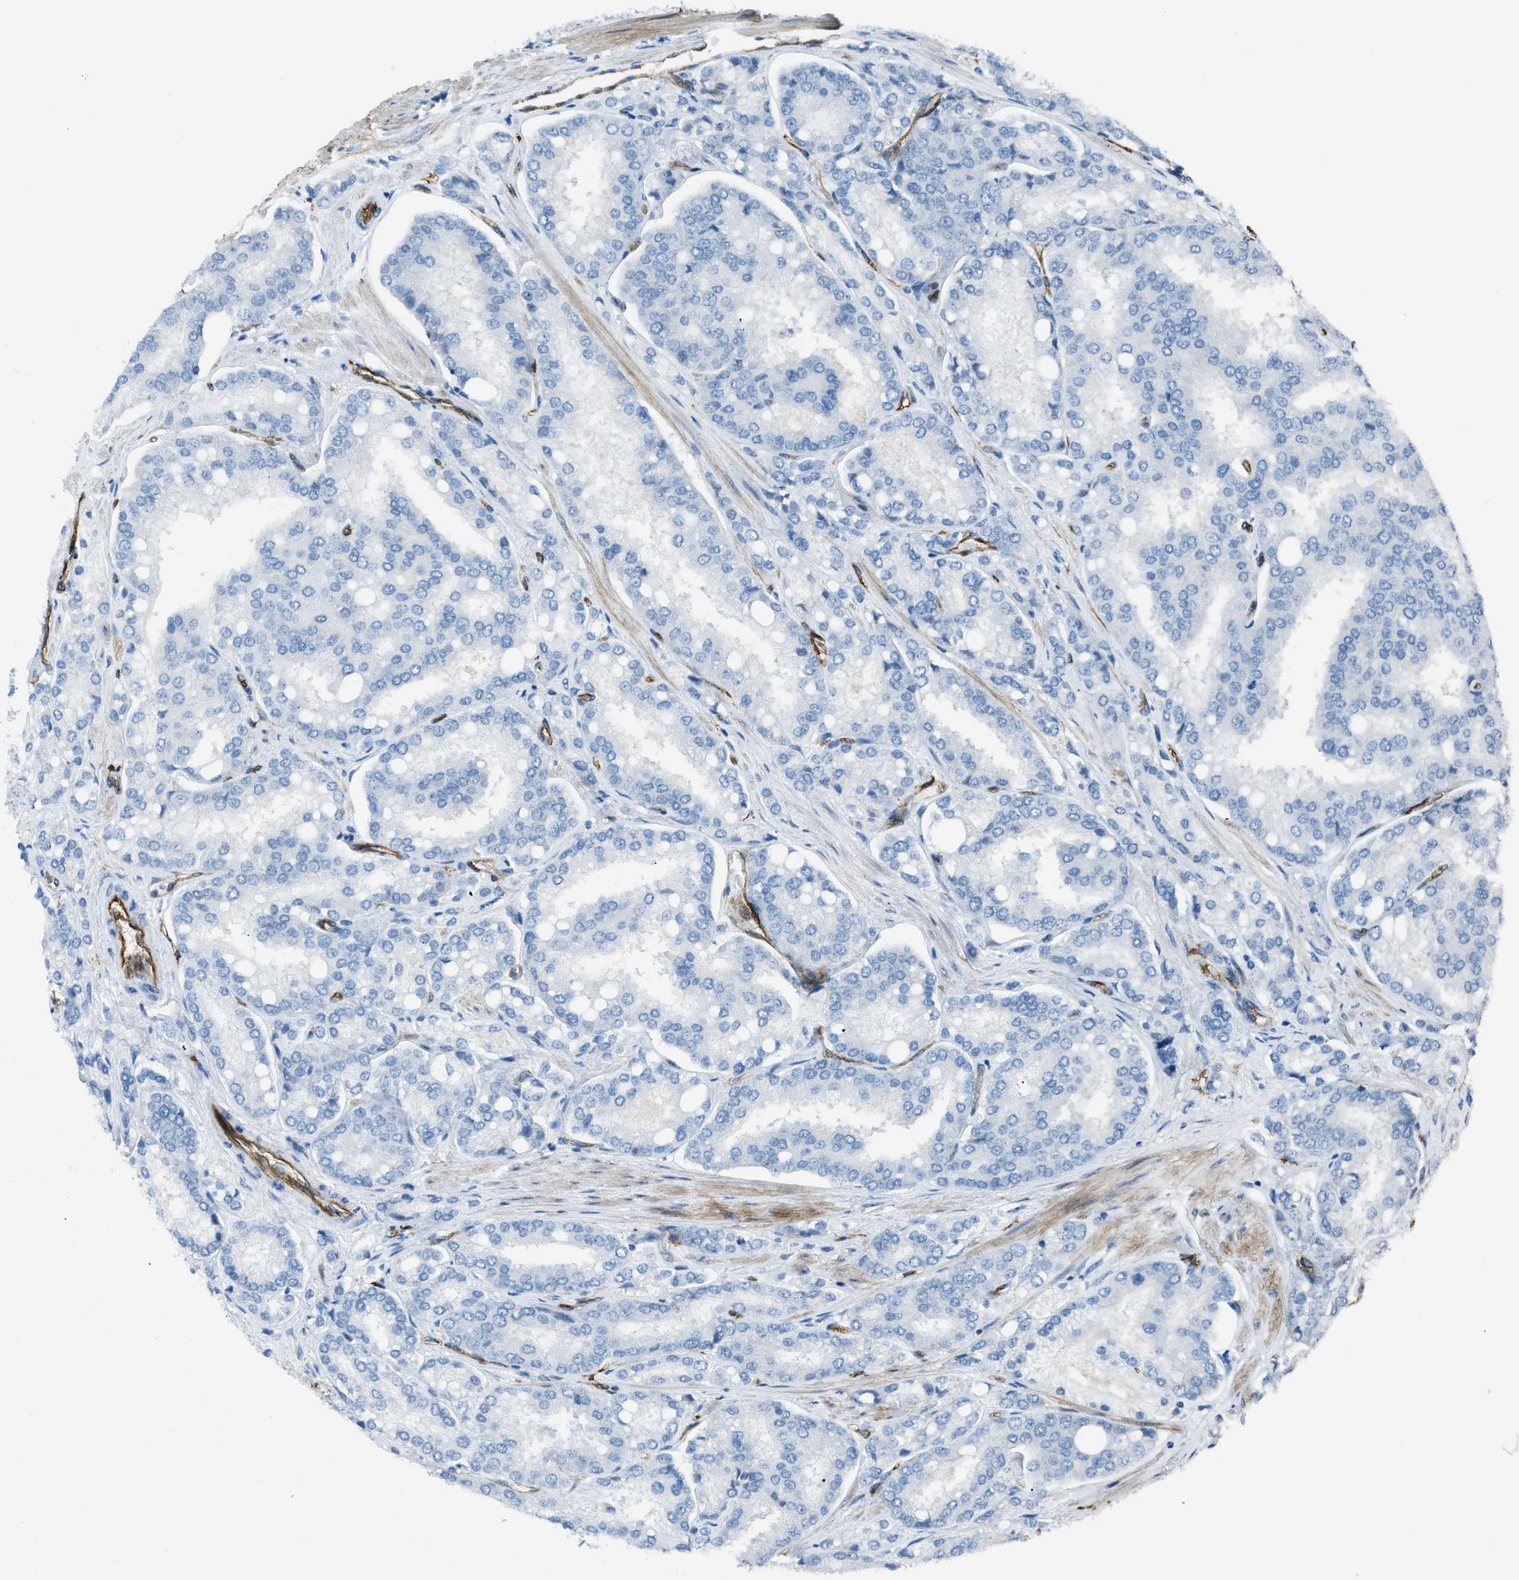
{"staining": {"intensity": "negative", "quantity": "none", "location": "none"}, "tissue": "prostate cancer", "cell_type": "Tumor cells", "image_type": "cancer", "snomed": [{"axis": "morphology", "description": "Adenocarcinoma, High grade"}, {"axis": "topography", "description": "Prostate"}], "caption": "Tumor cells show no significant positivity in prostate cancer (high-grade adenocarcinoma).", "gene": "SLC22A15", "patient": {"sex": "male", "age": 50}}